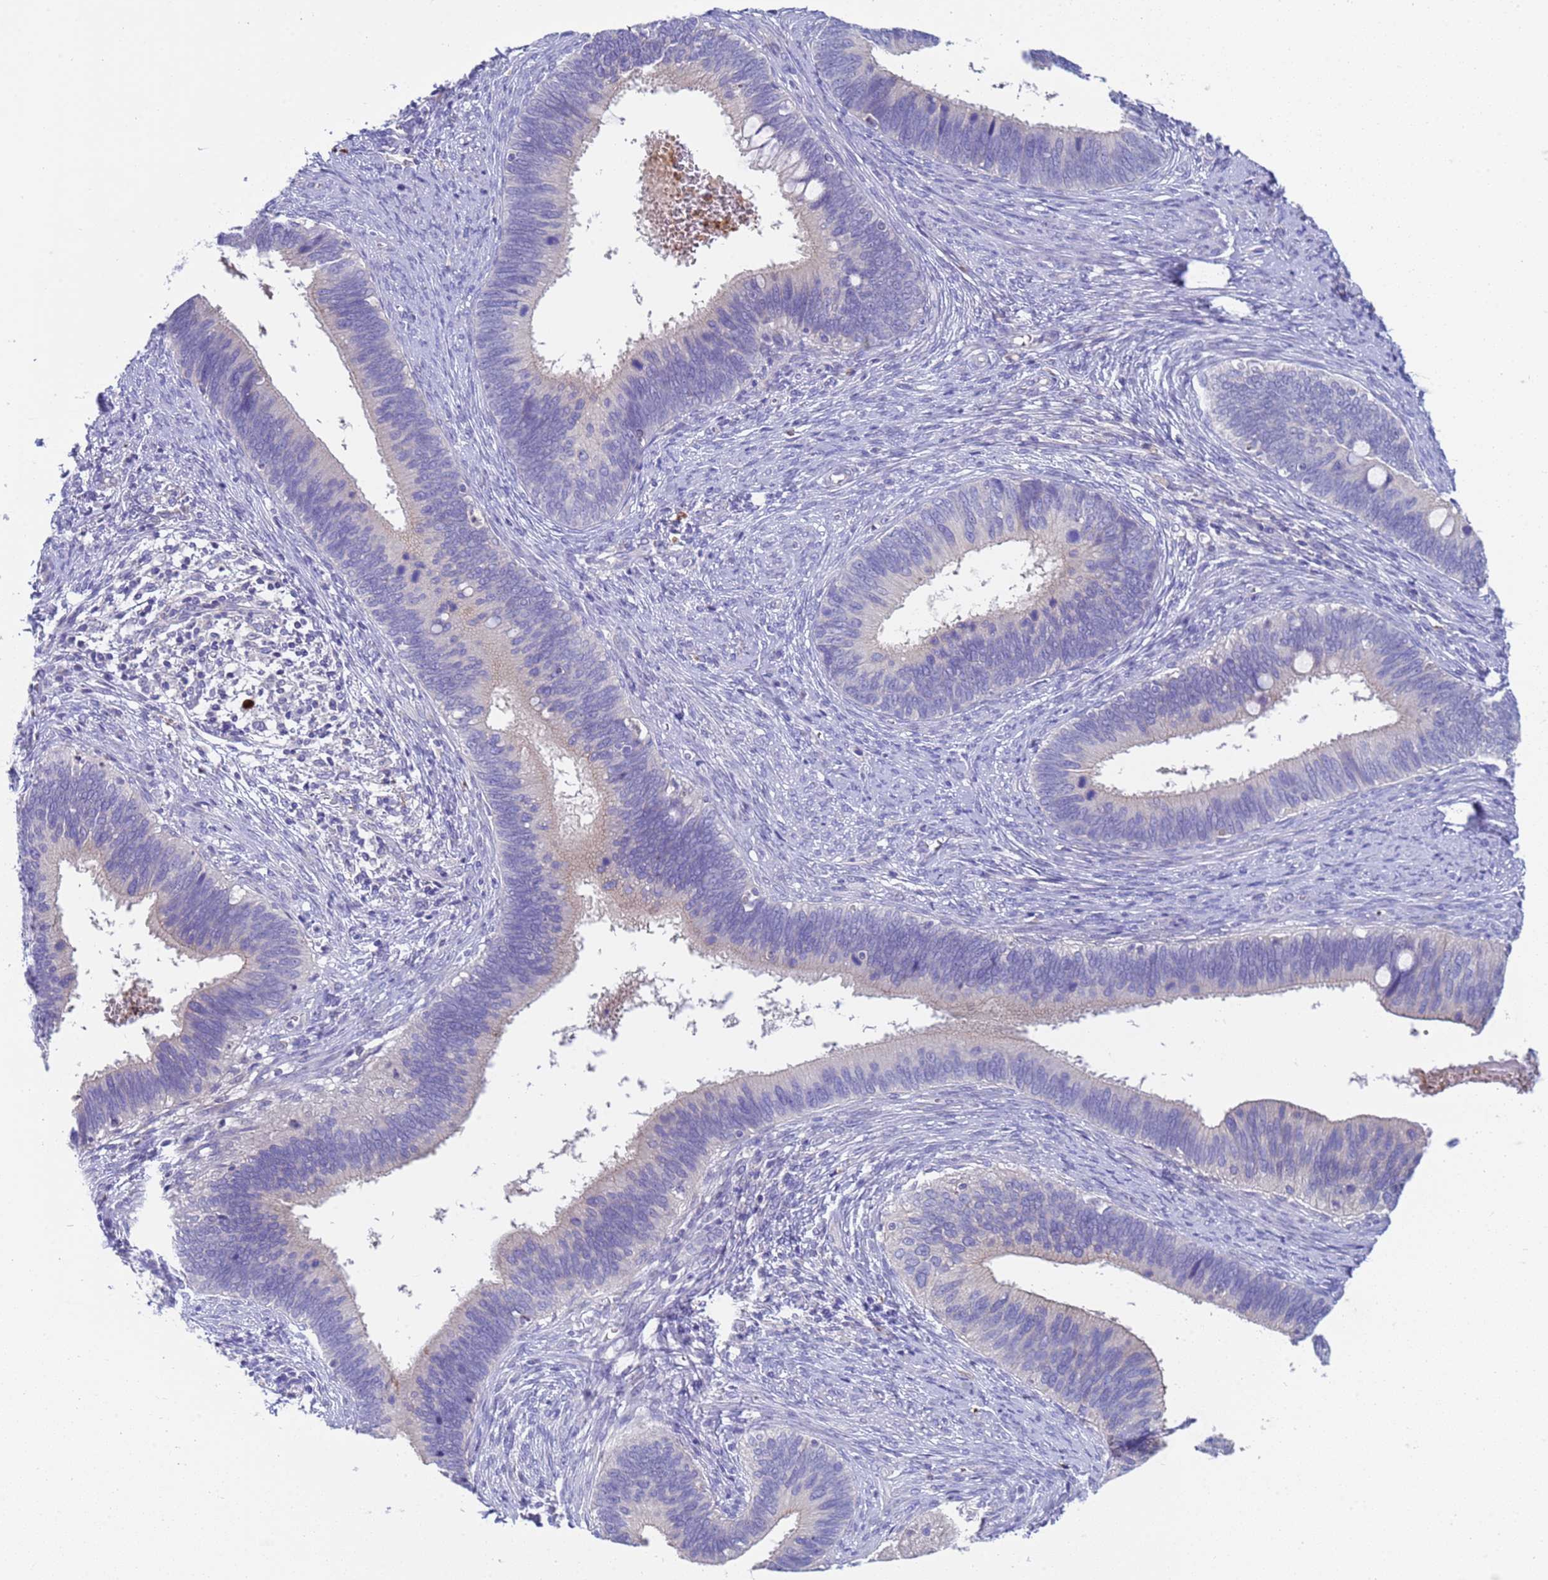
{"staining": {"intensity": "negative", "quantity": "none", "location": "none"}, "tissue": "cervical cancer", "cell_type": "Tumor cells", "image_type": "cancer", "snomed": [{"axis": "morphology", "description": "Adenocarcinoma, NOS"}, {"axis": "topography", "description": "Cervix"}], "caption": "Immunohistochemistry of cervical adenocarcinoma reveals no positivity in tumor cells.", "gene": "C4orf46", "patient": {"sex": "female", "age": 42}}